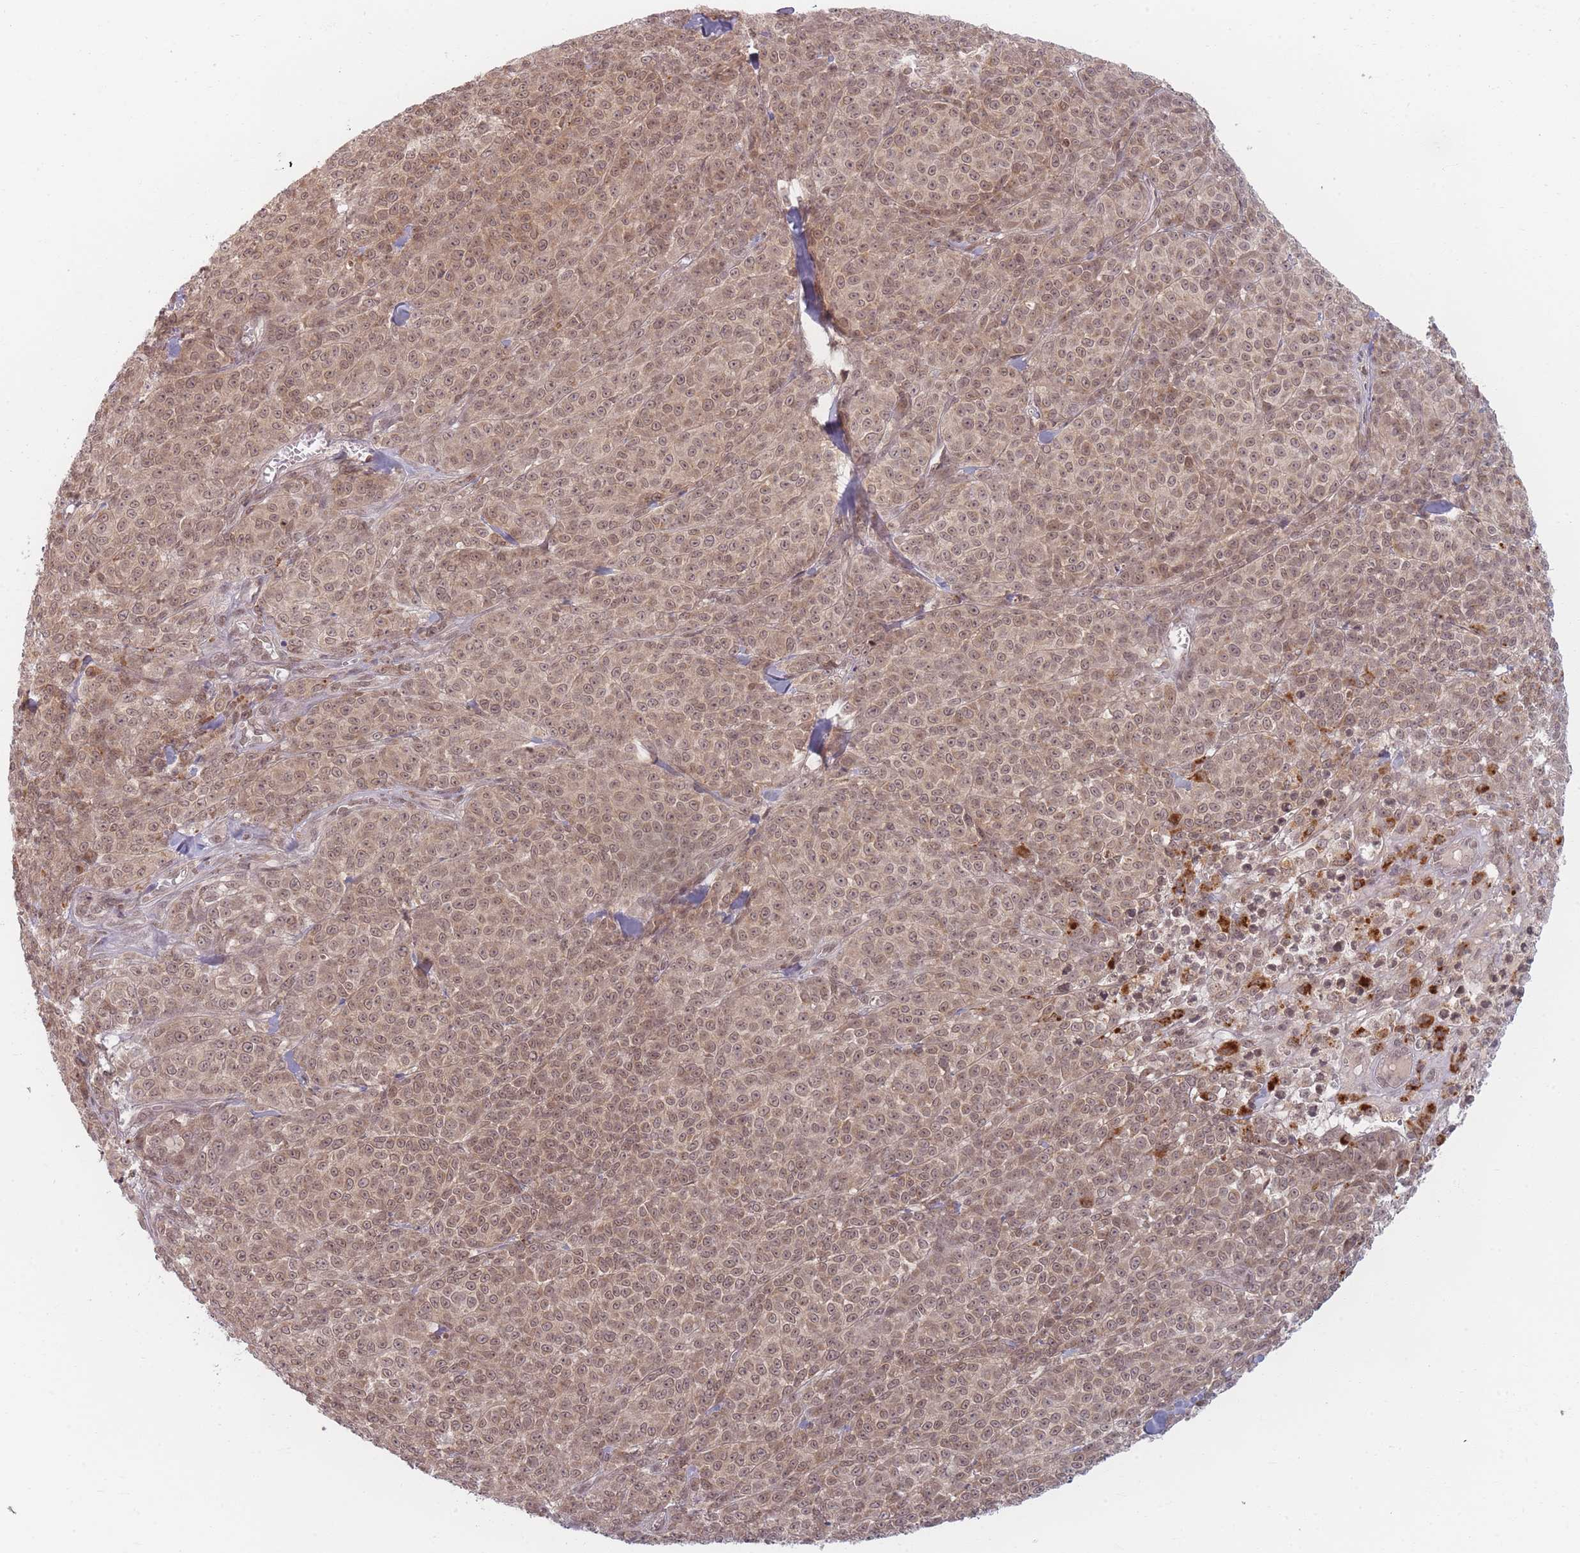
{"staining": {"intensity": "moderate", "quantity": ">75%", "location": "cytoplasmic/membranous,nuclear"}, "tissue": "melanoma", "cell_type": "Tumor cells", "image_type": "cancer", "snomed": [{"axis": "morphology", "description": "Normal tissue, NOS"}, {"axis": "morphology", "description": "Malignant melanoma, NOS"}, {"axis": "topography", "description": "Skin"}], "caption": "DAB immunohistochemical staining of human malignant melanoma shows moderate cytoplasmic/membranous and nuclear protein staining in approximately >75% of tumor cells. The staining was performed using DAB to visualize the protein expression in brown, while the nuclei were stained in blue with hematoxylin (Magnification: 20x).", "gene": "SPATA45", "patient": {"sex": "female", "age": 34}}